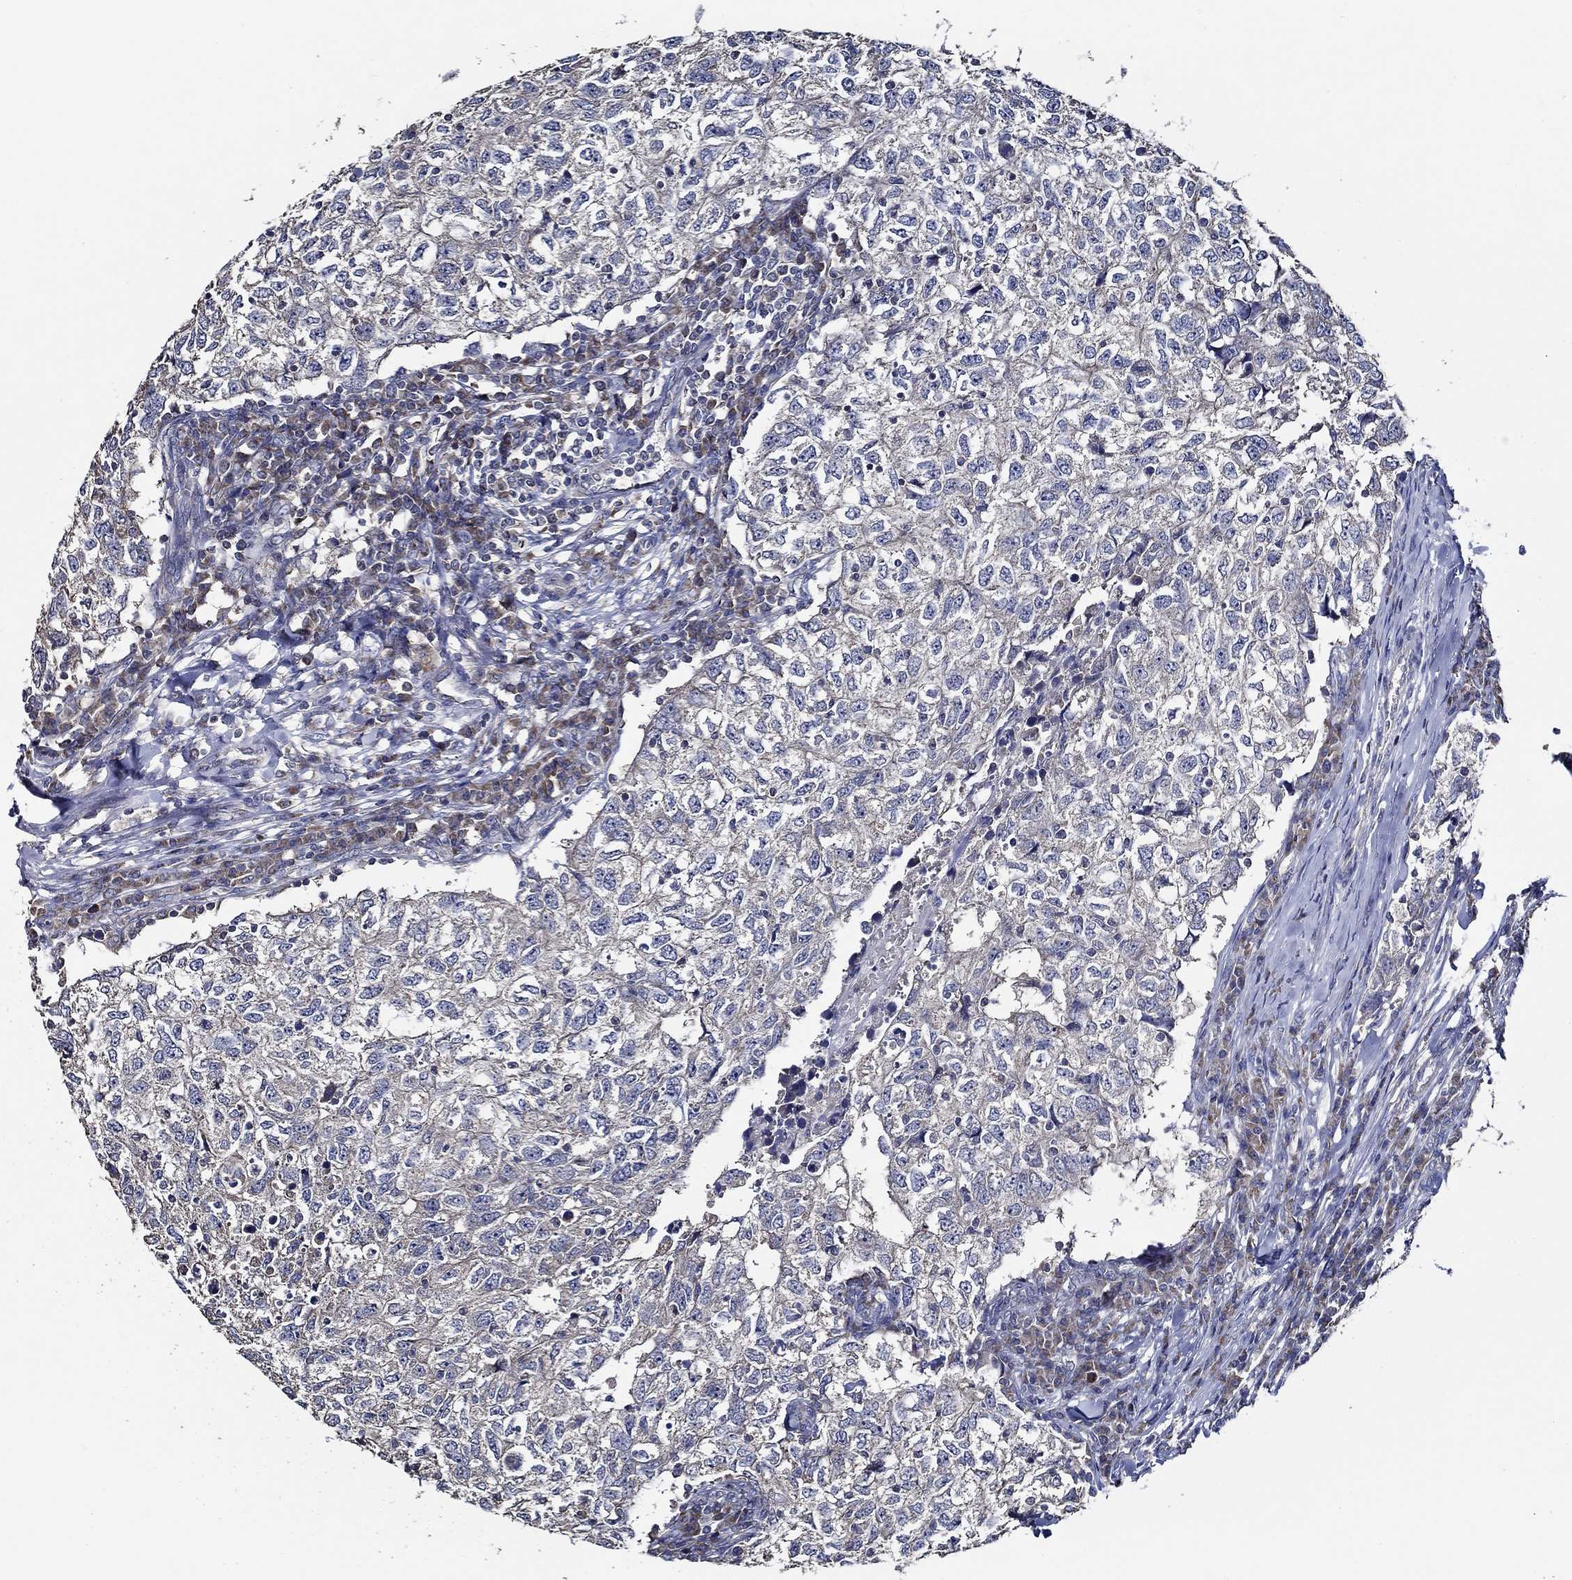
{"staining": {"intensity": "weak", "quantity": "<25%", "location": "cytoplasmic/membranous"}, "tissue": "breast cancer", "cell_type": "Tumor cells", "image_type": "cancer", "snomed": [{"axis": "morphology", "description": "Duct carcinoma"}, {"axis": "topography", "description": "Breast"}], "caption": "Micrograph shows no significant protein staining in tumor cells of infiltrating ductal carcinoma (breast).", "gene": "WDR53", "patient": {"sex": "female", "age": 30}}